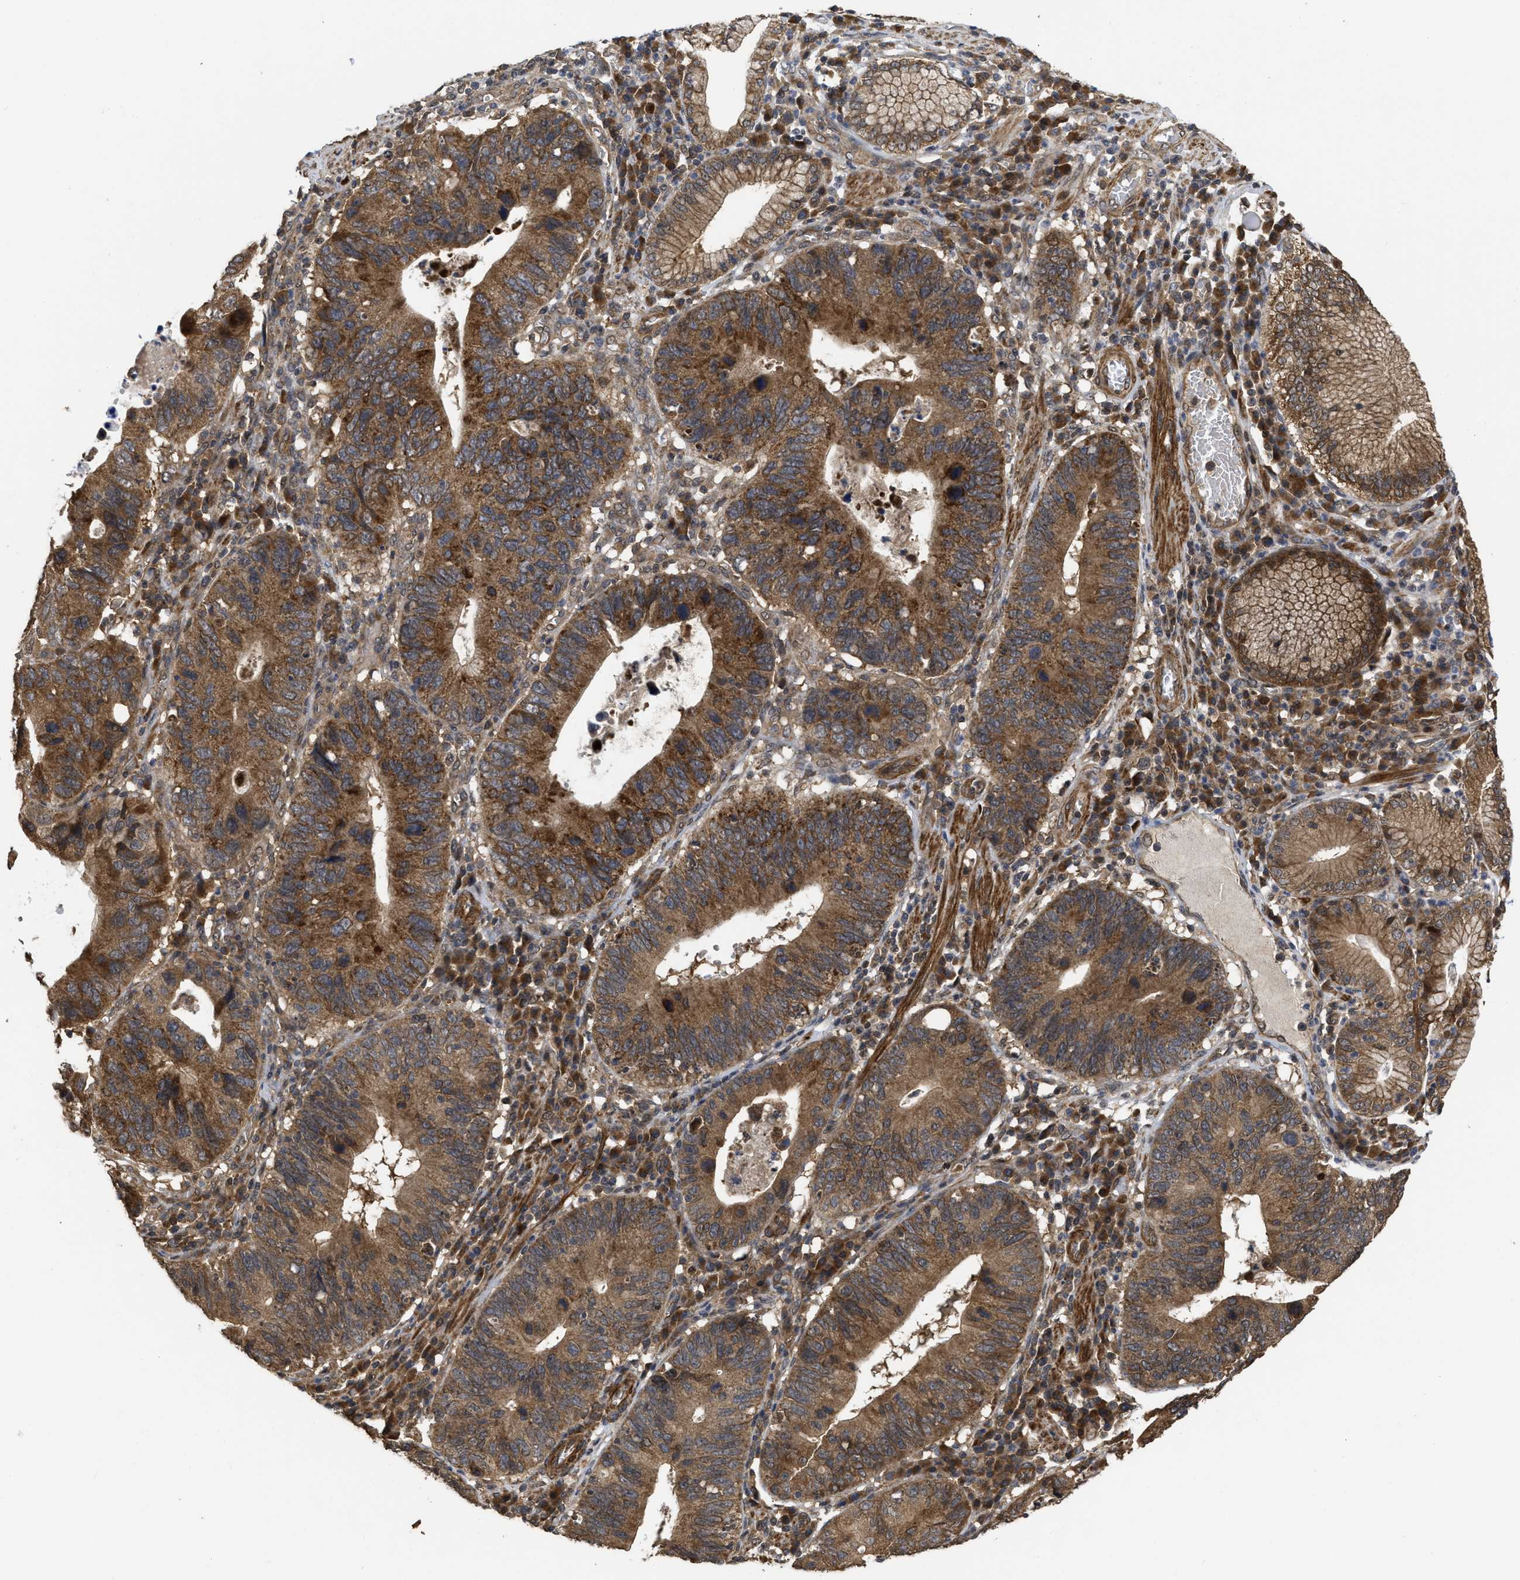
{"staining": {"intensity": "moderate", "quantity": ">75%", "location": "cytoplasmic/membranous"}, "tissue": "stomach cancer", "cell_type": "Tumor cells", "image_type": "cancer", "snomed": [{"axis": "morphology", "description": "Adenocarcinoma, NOS"}, {"axis": "topography", "description": "Stomach"}], "caption": "Brown immunohistochemical staining in stomach cancer (adenocarcinoma) exhibits moderate cytoplasmic/membranous positivity in about >75% of tumor cells.", "gene": "FZD6", "patient": {"sex": "male", "age": 59}}